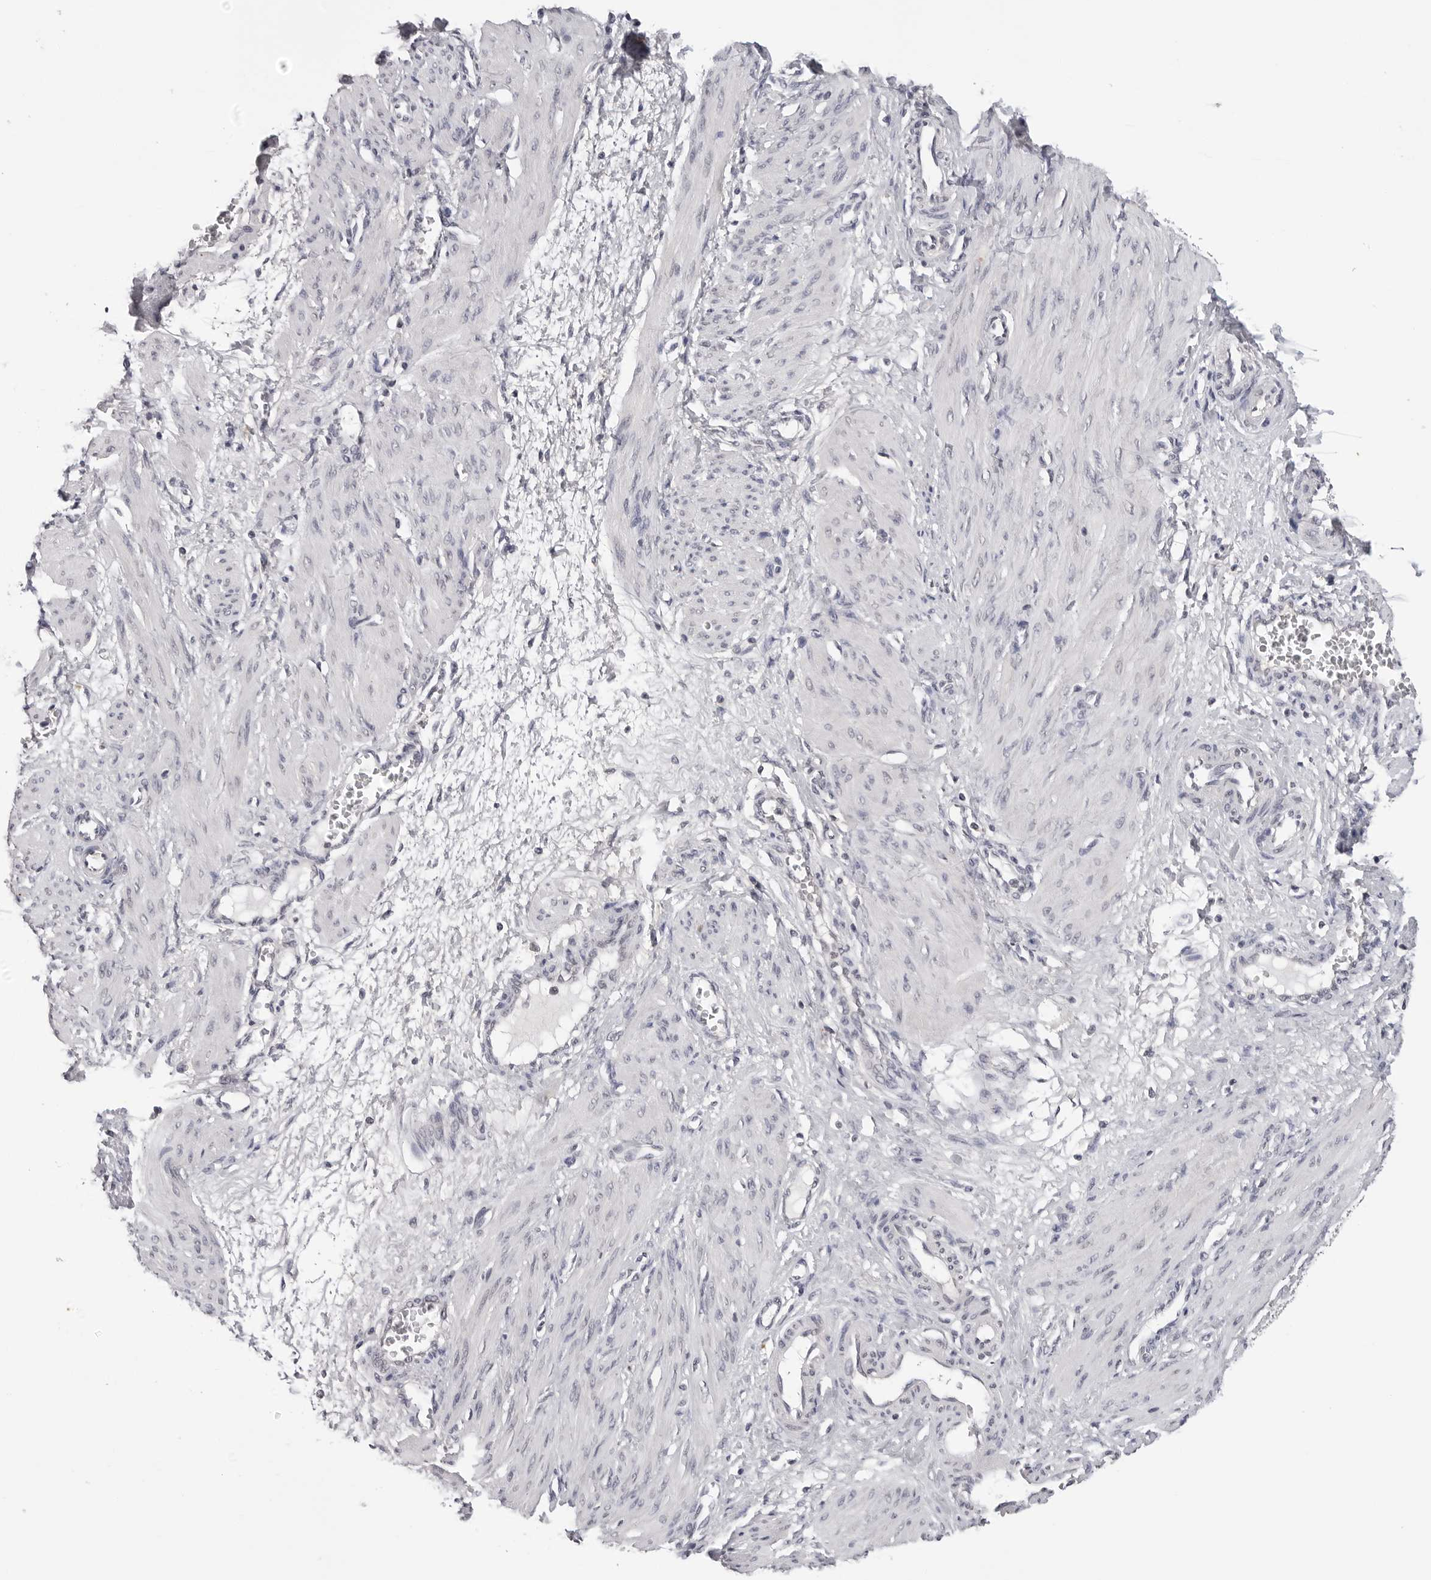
{"staining": {"intensity": "negative", "quantity": "none", "location": "none"}, "tissue": "smooth muscle", "cell_type": "Smooth muscle cells", "image_type": "normal", "snomed": [{"axis": "morphology", "description": "Normal tissue, NOS"}, {"axis": "topography", "description": "Endometrium"}], "caption": "The IHC image has no significant expression in smooth muscle cells of smooth muscle.", "gene": "CDK20", "patient": {"sex": "female", "age": 33}}